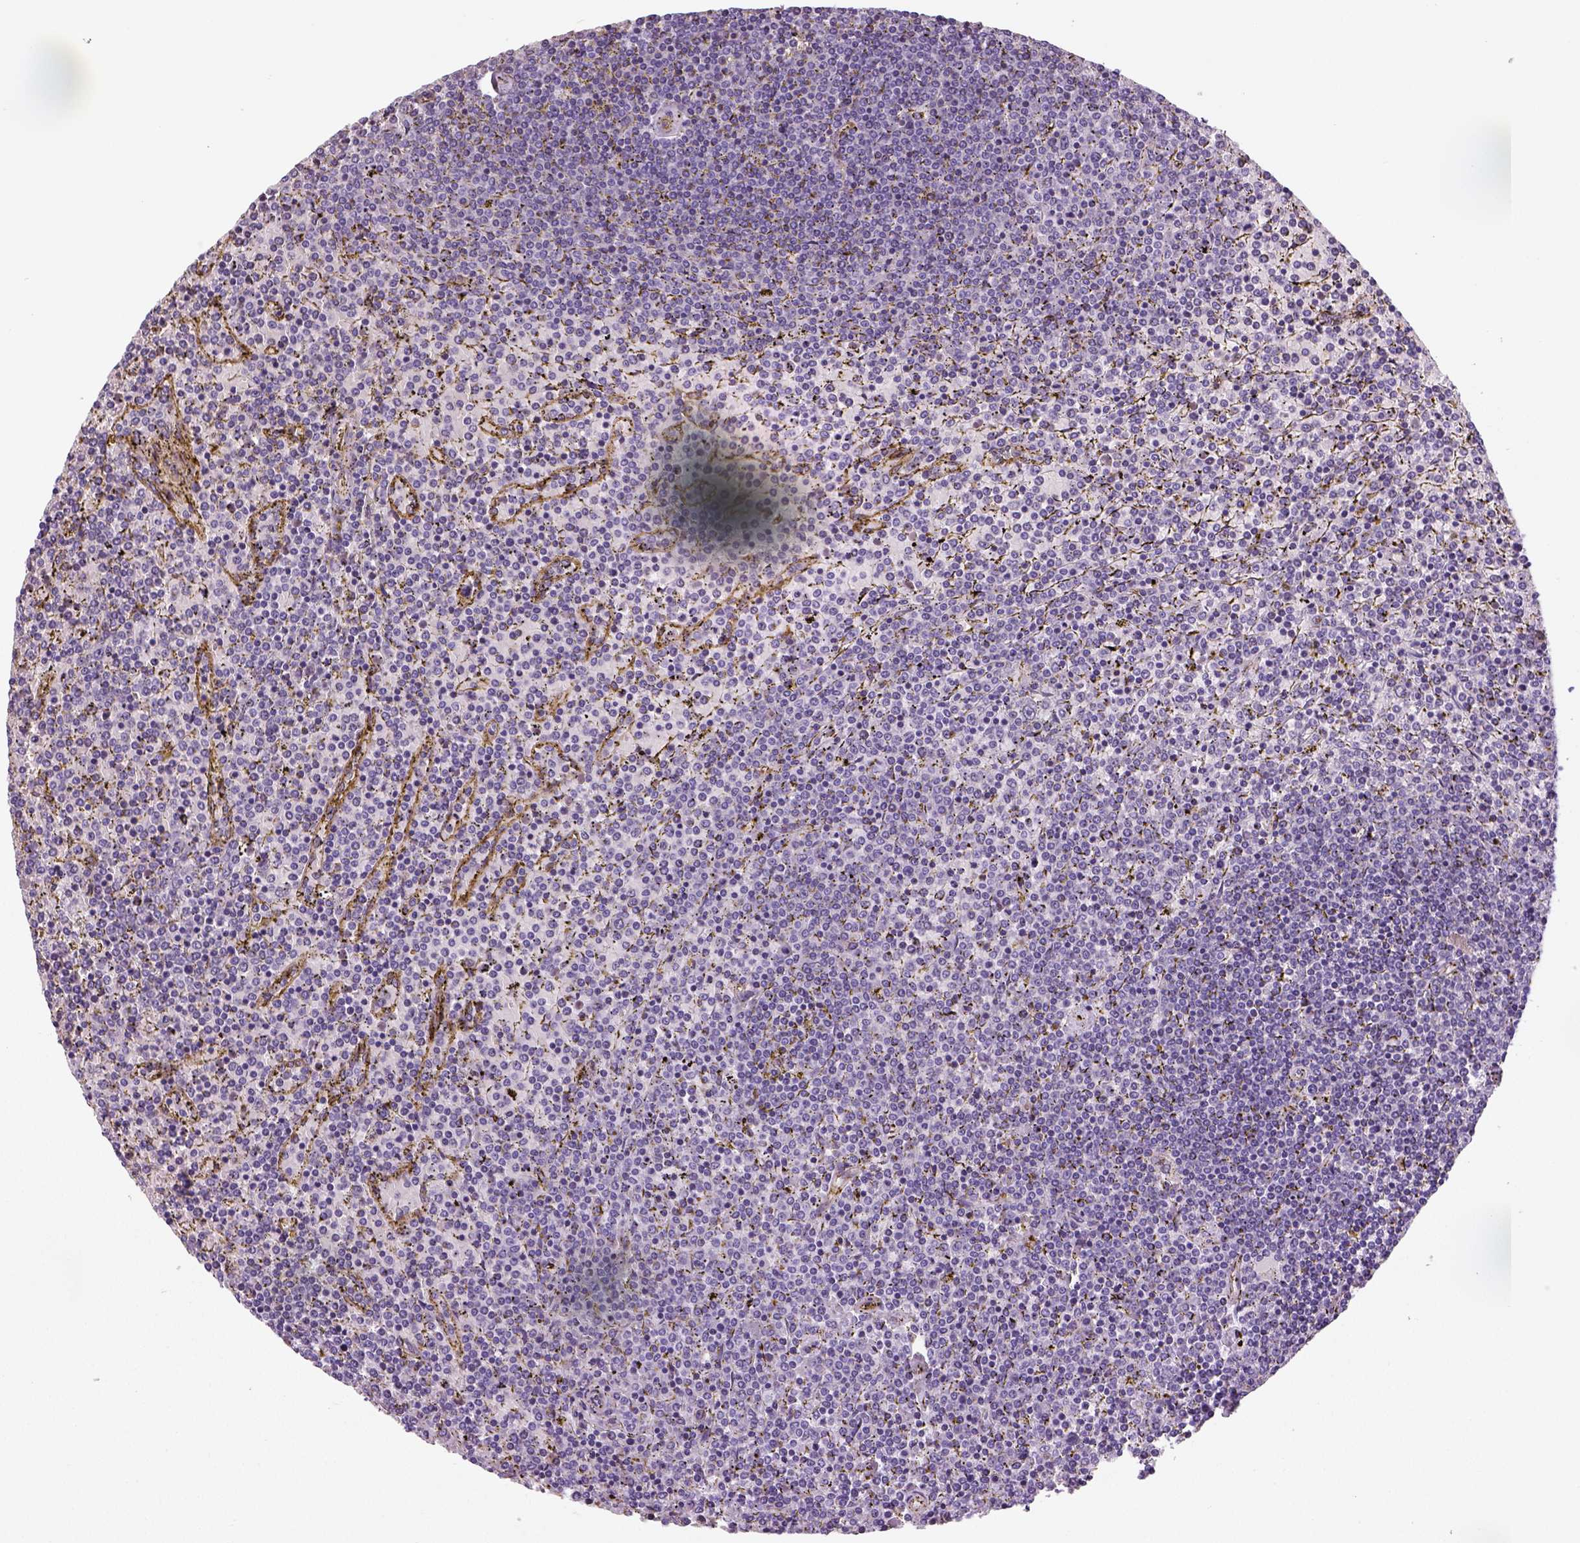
{"staining": {"intensity": "negative", "quantity": "none", "location": "none"}, "tissue": "lymphoma", "cell_type": "Tumor cells", "image_type": "cancer", "snomed": [{"axis": "morphology", "description": "Malignant lymphoma, non-Hodgkin's type, Low grade"}, {"axis": "topography", "description": "Spleen"}], "caption": "The image reveals no staining of tumor cells in lymphoma. Nuclei are stained in blue.", "gene": "TSPAN7", "patient": {"sex": "female", "age": 77}}